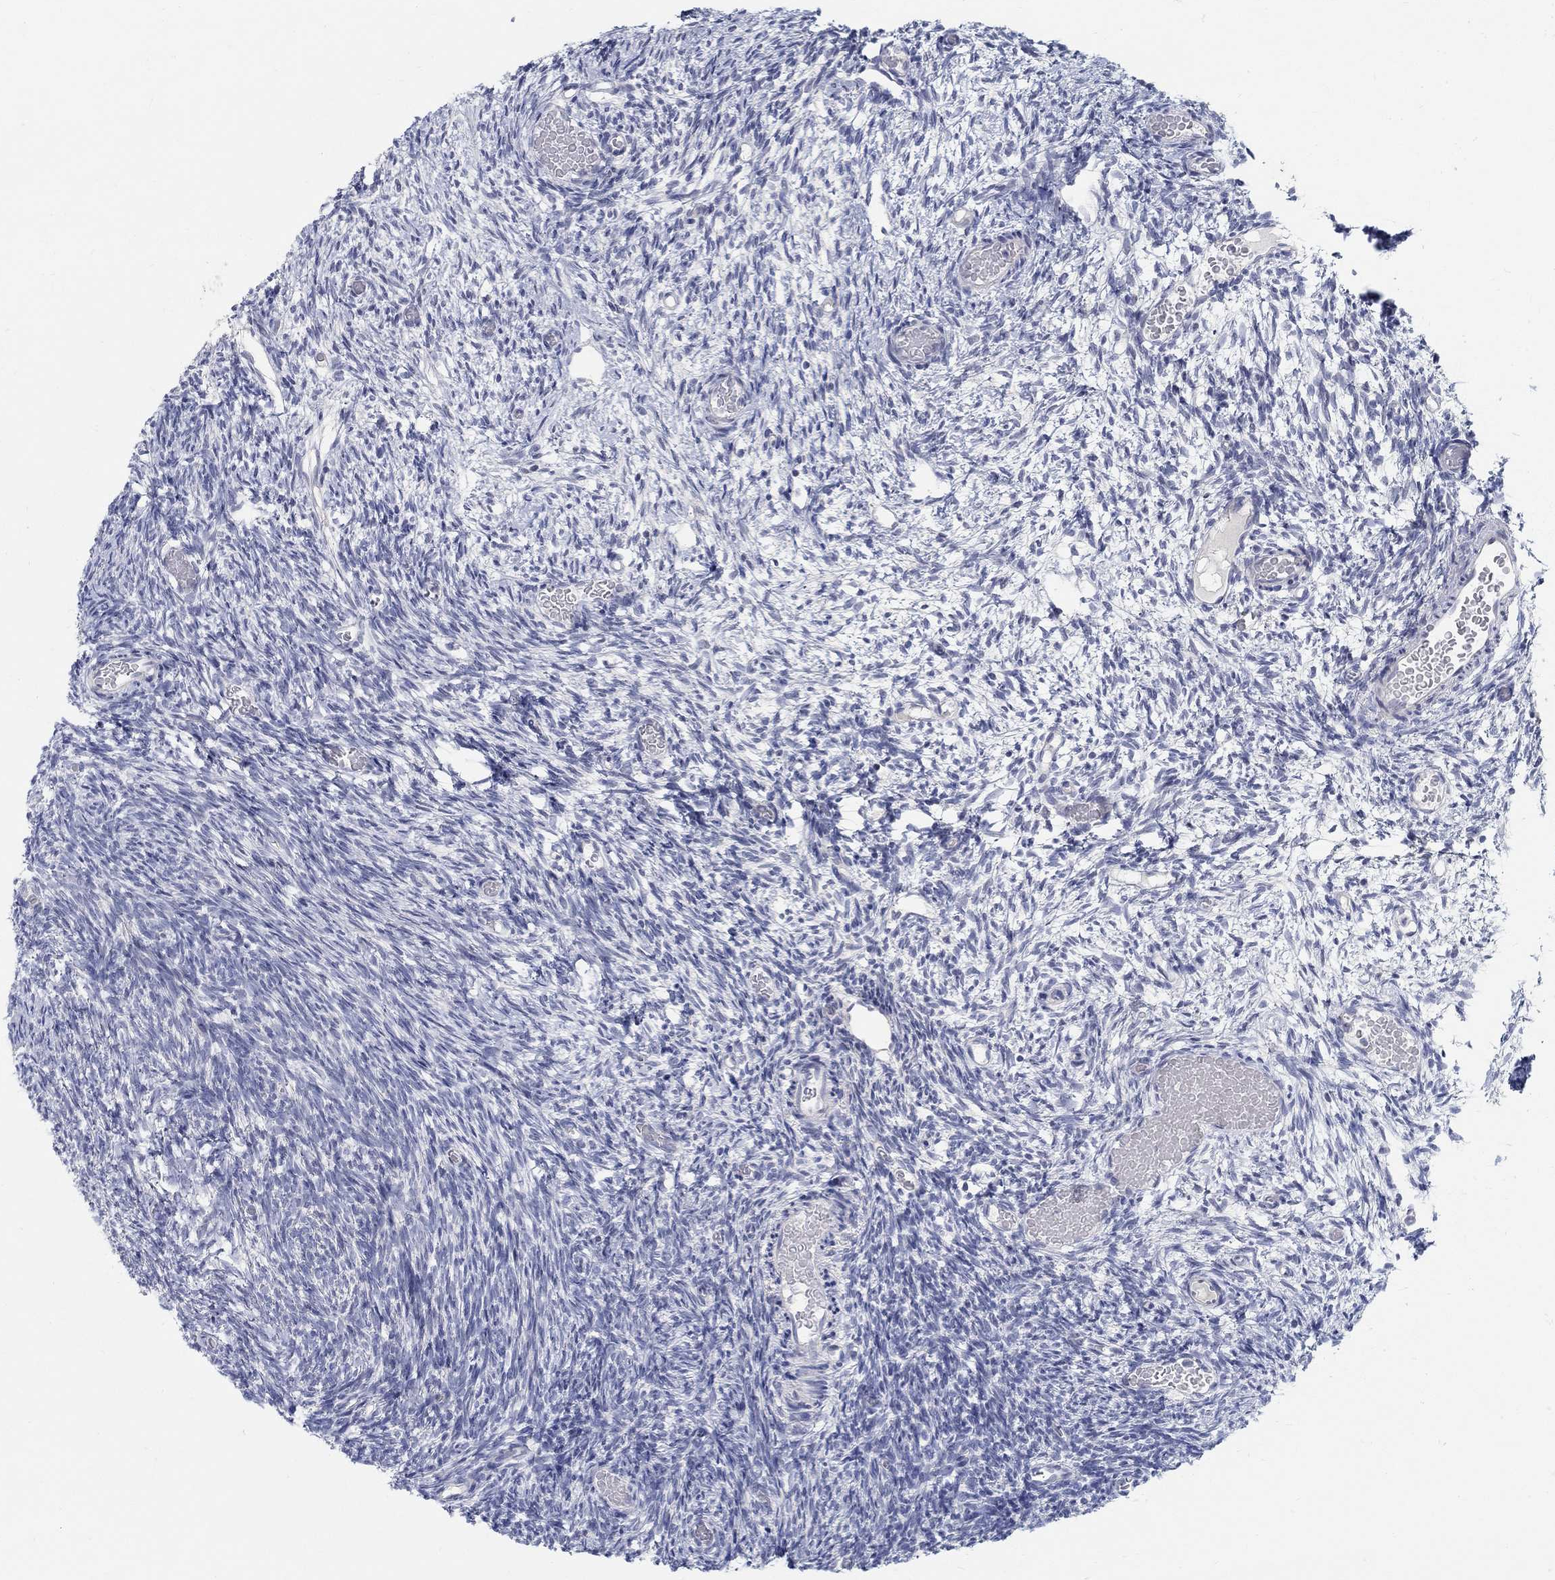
{"staining": {"intensity": "negative", "quantity": "none", "location": "none"}, "tissue": "ovary", "cell_type": "Follicle cells", "image_type": "normal", "snomed": [{"axis": "morphology", "description": "Normal tissue, NOS"}, {"axis": "topography", "description": "Ovary"}], "caption": "A micrograph of ovary stained for a protein exhibits no brown staining in follicle cells. The staining is performed using DAB brown chromogen with nuclei counter-stained in using hematoxylin.", "gene": "ANO7", "patient": {"sex": "female", "age": 39}}